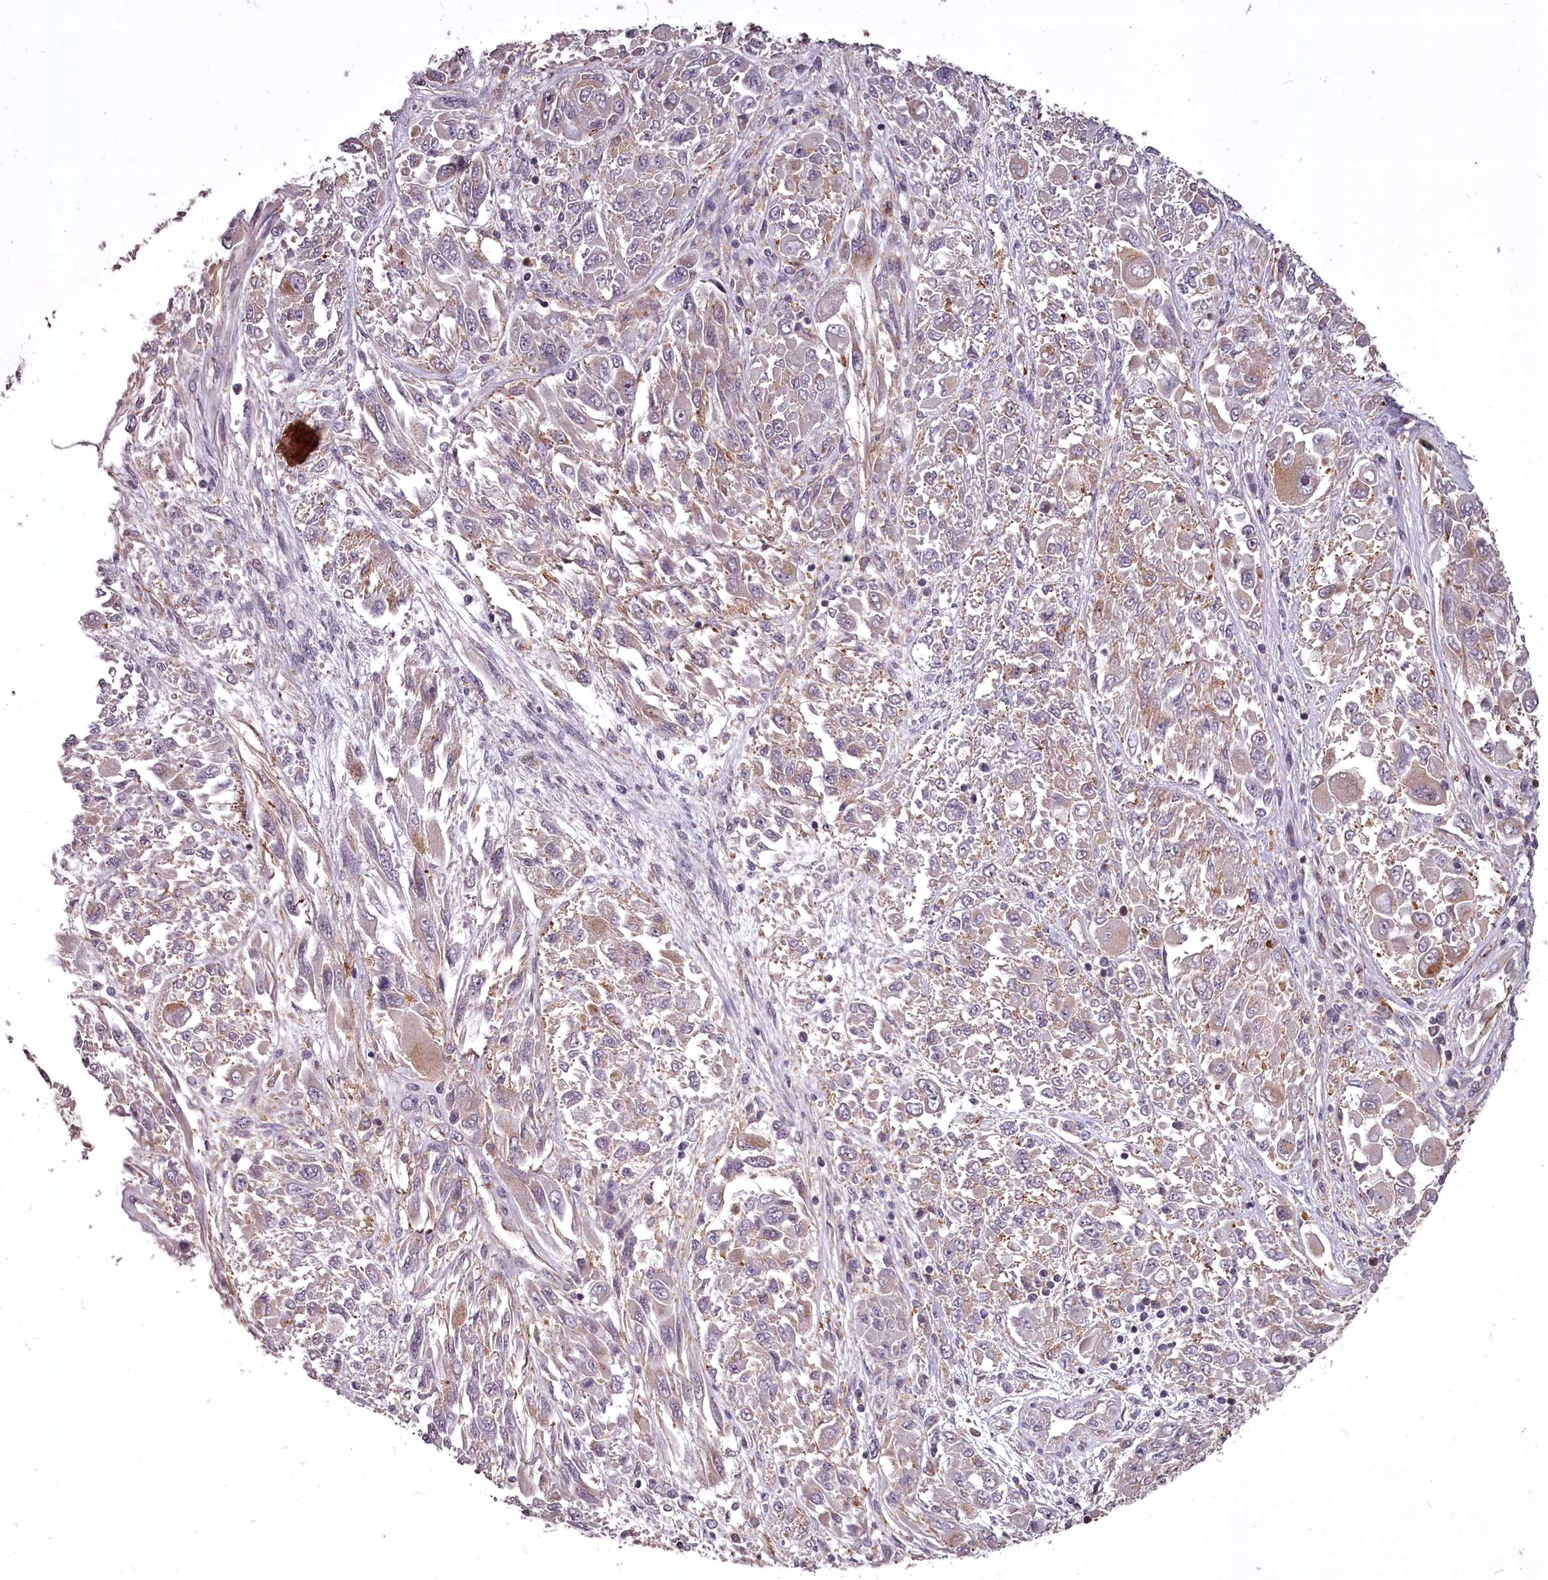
{"staining": {"intensity": "negative", "quantity": "none", "location": "none"}, "tissue": "melanoma", "cell_type": "Tumor cells", "image_type": "cancer", "snomed": [{"axis": "morphology", "description": "Malignant melanoma, NOS"}, {"axis": "topography", "description": "Skin"}], "caption": "DAB immunohistochemical staining of melanoma shows no significant expression in tumor cells. (IHC, brightfield microscopy, high magnification).", "gene": "STX6", "patient": {"sex": "female", "age": 91}}